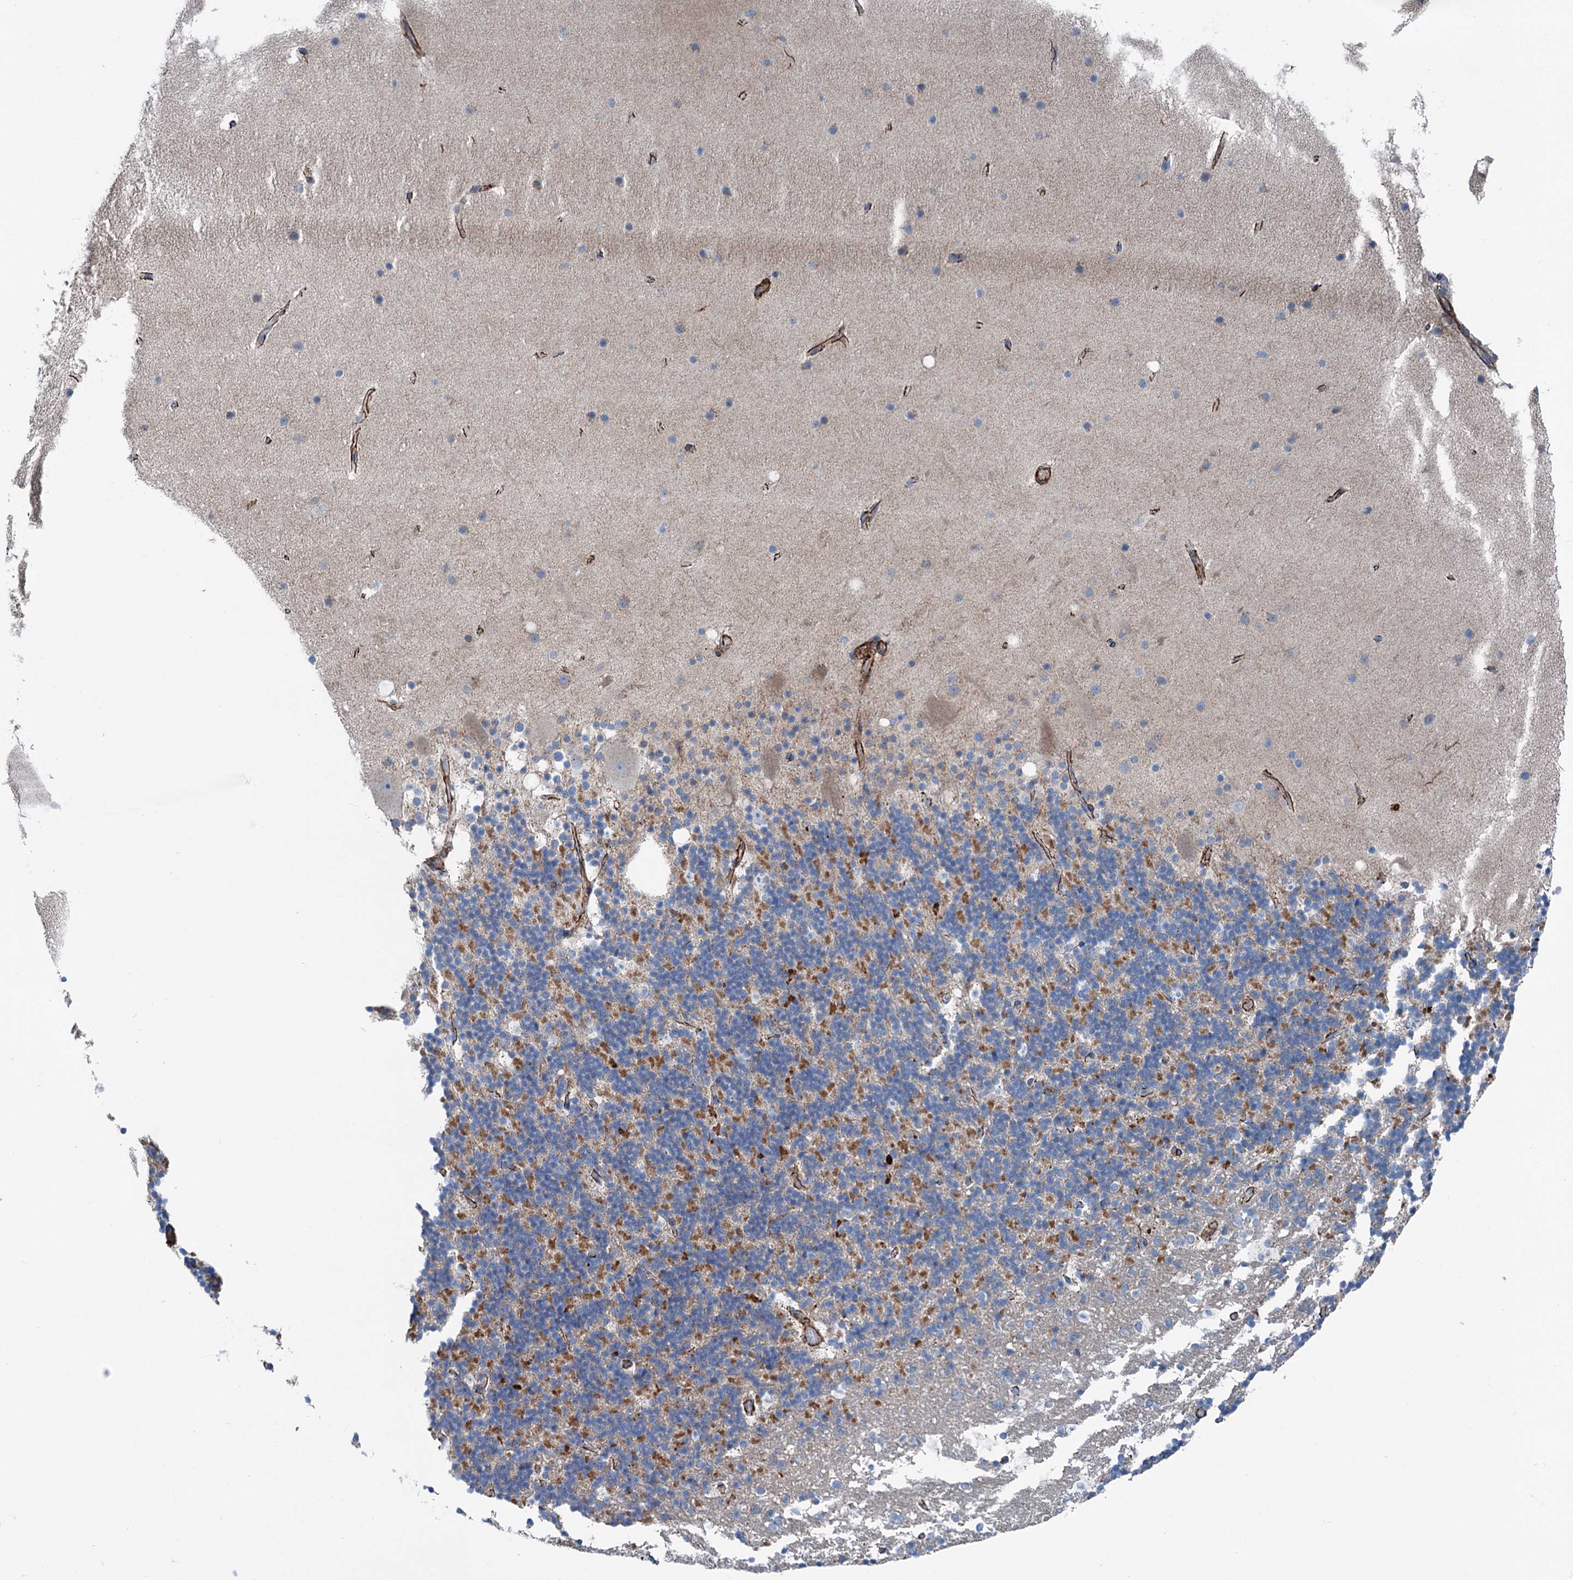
{"staining": {"intensity": "moderate", "quantity": "25%-75%", "location": "cytoplasmic/membranous"}, "tissue": "cerebellum", "cell_type": "Cells in granular layer", "image_type": "normal", "snomed": [{"axis": "morphology", "description": "Normal tissue, NOS"}, {"axis": "topography", "description": "Cerebellum"}], "caption": "About 25%-75% of cells in granular layer in benign human cerebellum show moderate cytoplasmic/membranous protein staining as visualized by brown immunohistochemical staining.", "gene": "CALCOCO1", "patient": {"sex": "male", "age": 57}}